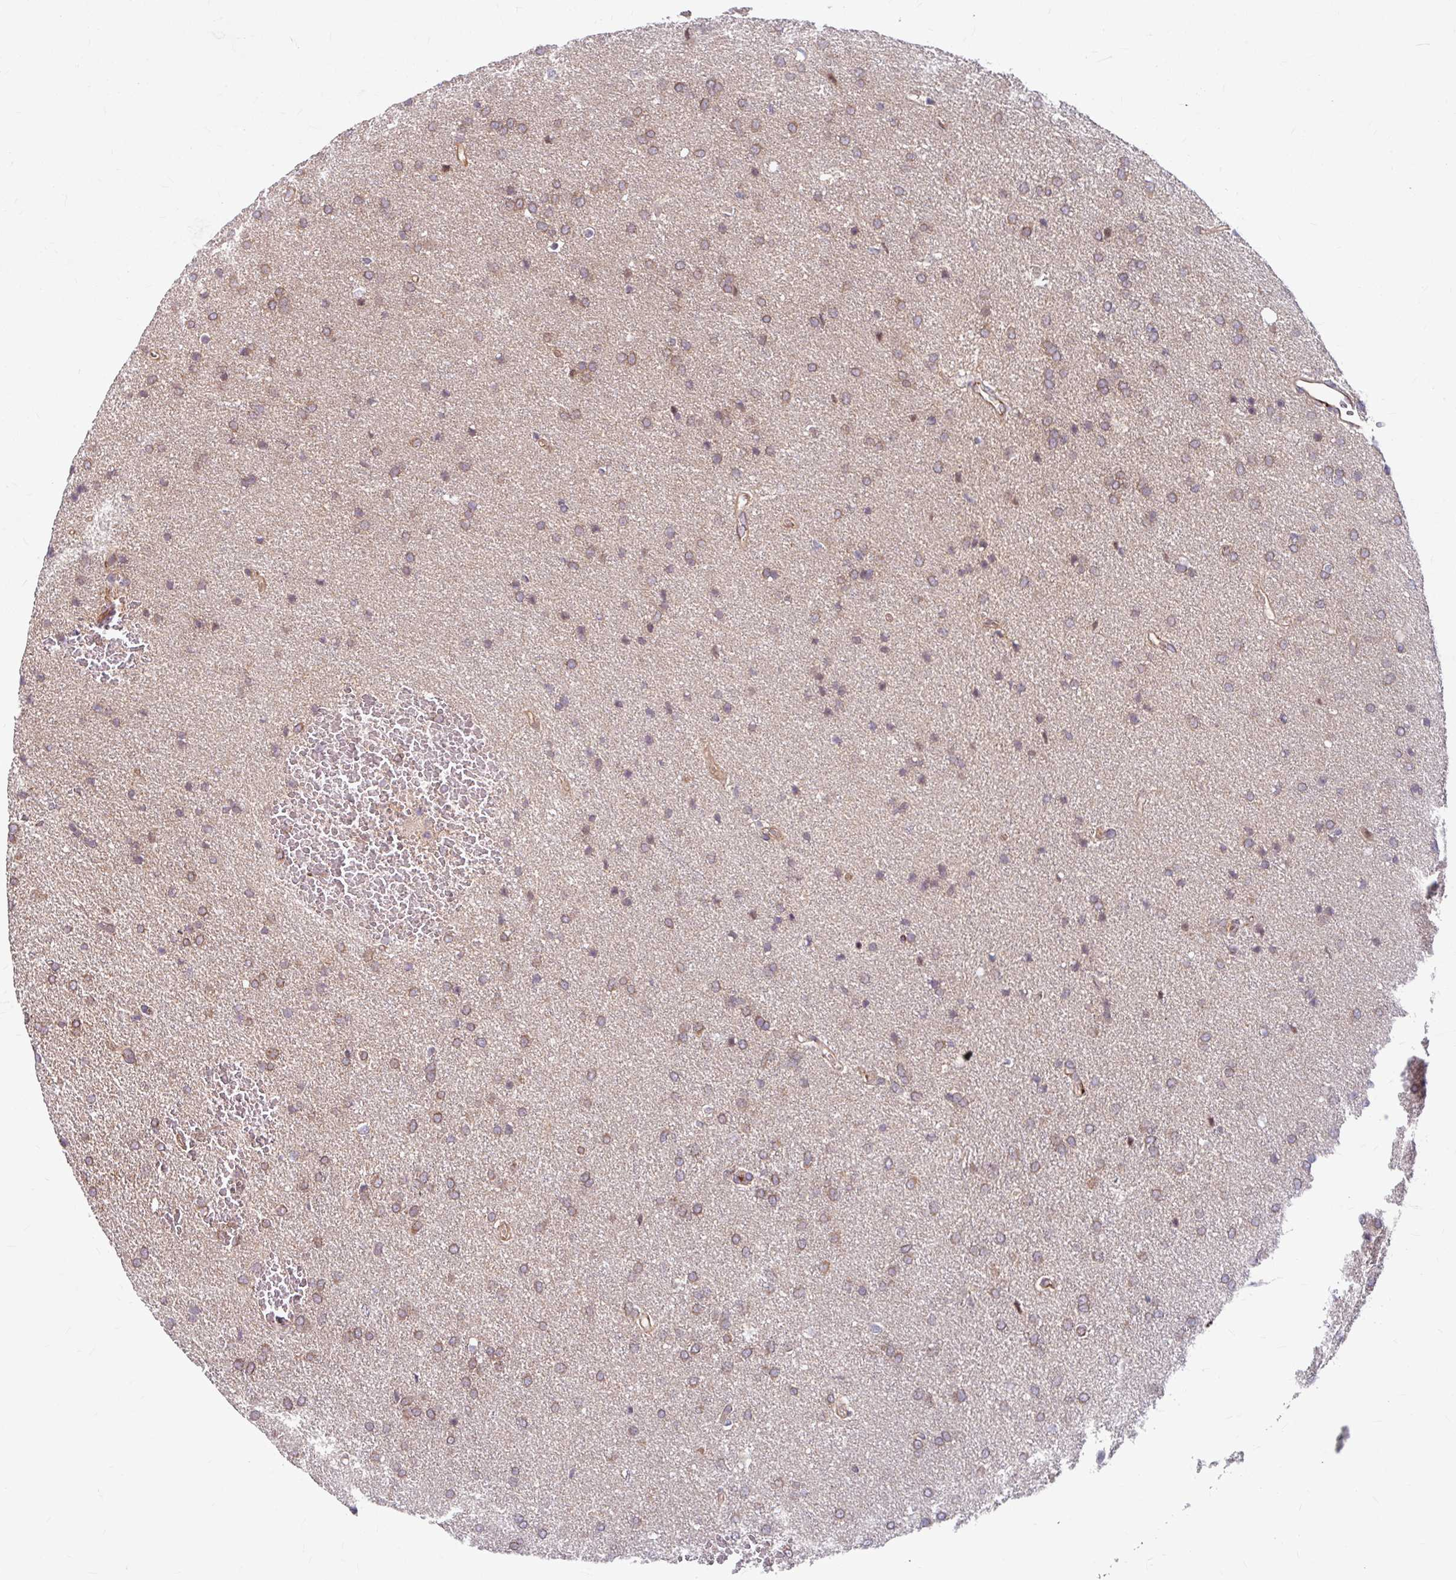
{"staining": {"intensity": "weak", "quantity": "25%-75%", "location": "cytoplasmic/membranous"}, "tissue": "glioma", "cell_type": "Tumor cells", "image_type": "cancer", "snomed": [{"axis": "morphology", "description": "Glioma, malignant, Low grade"}, {"axis": "topography", "description": "Brain"}], "caption": "IHC (DAB) staining of glioma reveals weak cytoplasmic/membranous protein expression in approximately 25%-75% of tumor cells.", "gene": "DAAM2", "patient": {"sex": "female", "age": 34}}